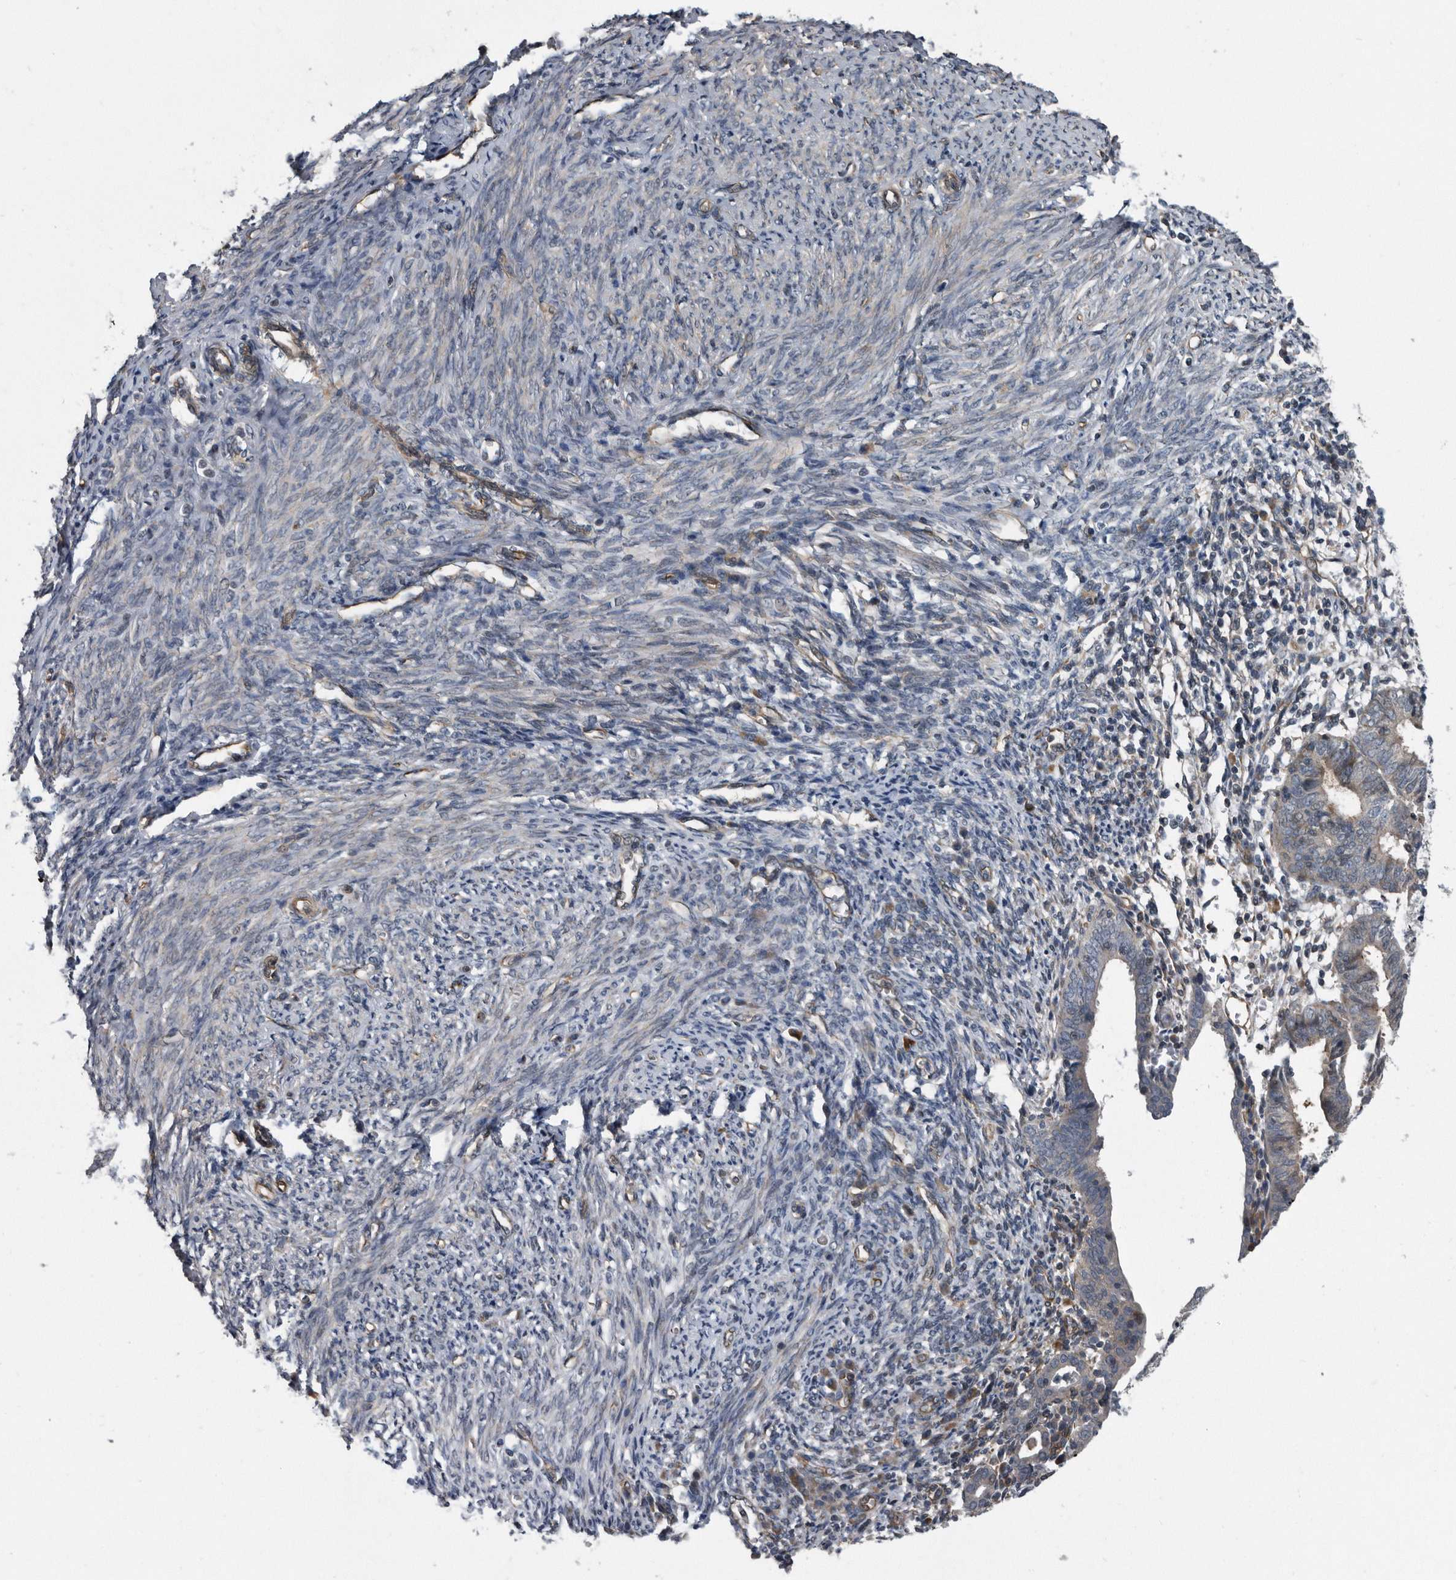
{"staining": {"intensity": "negative", "quantity": "none", "location": "none"}, "tissue": "endometrial cancer", "cell_type": "Tumor cells", "image_type": "cancer", "snomed": [{"axis": "morphology", "description": "Adenocarcinoma, NOS"}, {"axis": "topography", "description": "Uterus"}], "caption": "IHC of human adenocarcinoma (endometrial) shows no positivity in tumor cells.", "gene": "ARMCX1", "patient": {"sex": "female", "age": 77}}